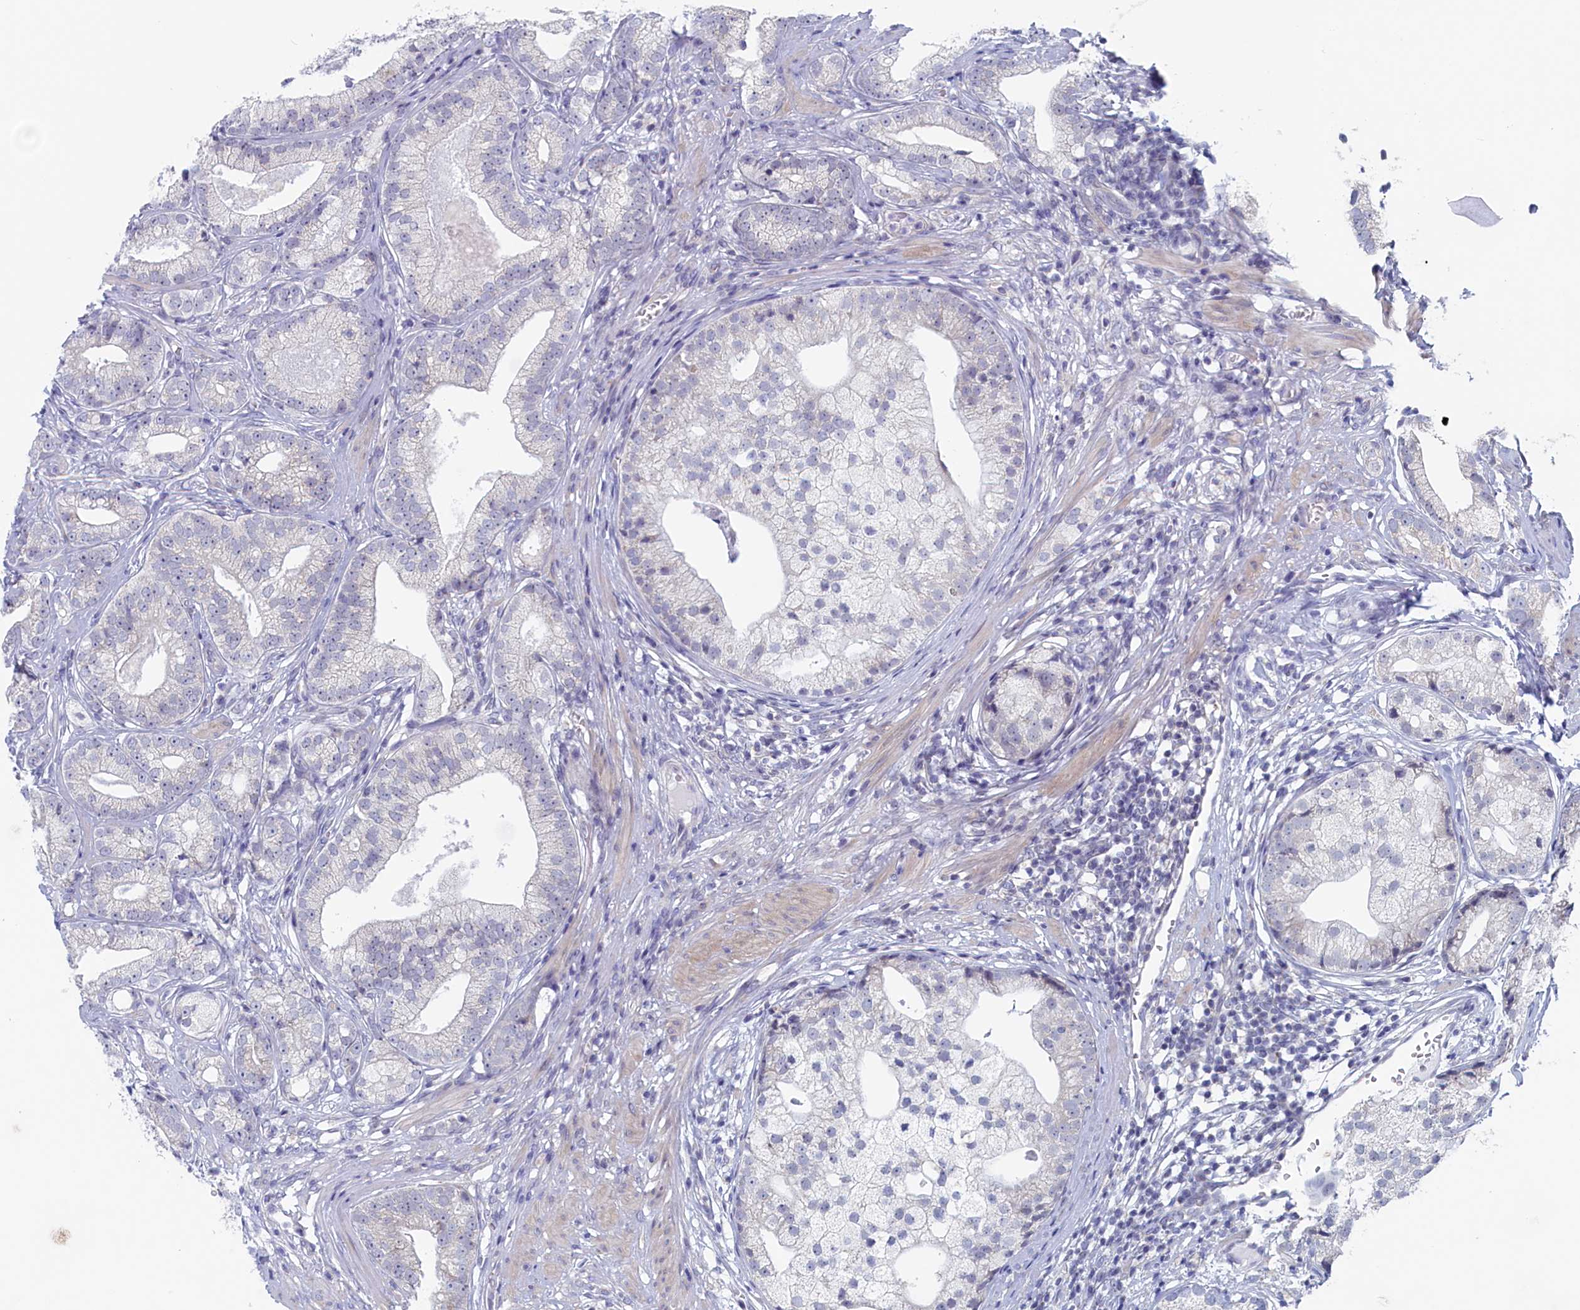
{"staining": {"intensity": "negative", "quantity": "none", "location": "none"}, "tissue": "prostate cancer", "cell_type": "Tumor cells", "image_type": "cancer", "snomed": [{"axis": "morphology", "description": "Adenocarcinoma, High grade"}, {"axis": "topography", "description": "Prostate"}], "caption": "Immunohistochemical staining of prostate cancer (high-grade adenocarcinoma) reveals no significant positivity in tumor cells.", "gene": "WDR76", "patient": {"sex": "male", "age": 69}}